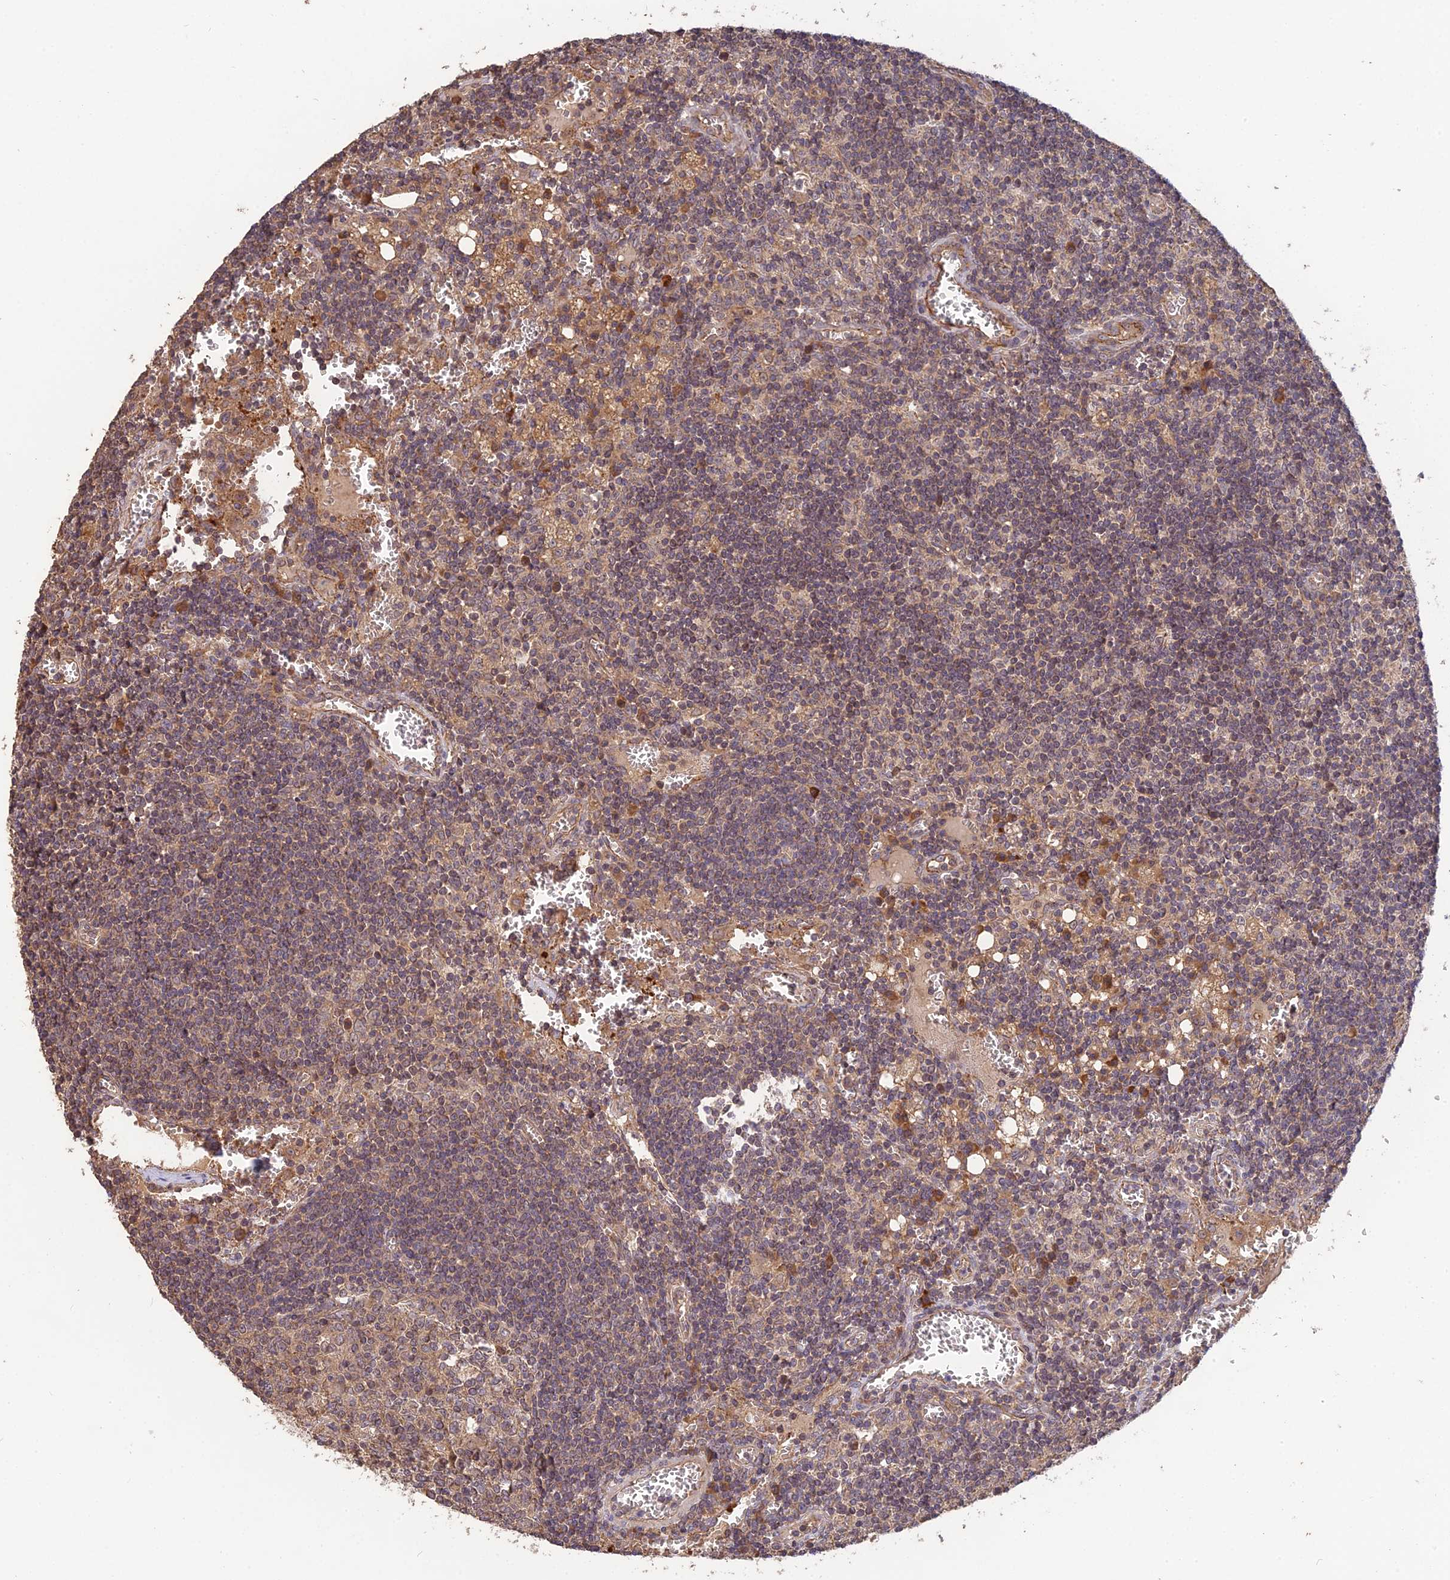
{"staining": {"intensity": "weak", "quantity": "25%-75%", "location": "cytoplasmic/membranous"}, "tissue": "lymph node", "cell_type": "Germinal center cells", "image_type": "normal", "snomed": [{"axis": "morphology", "description": "Normal tissue, NOS"}, {"axis": "topography", "description": "Lymph node"}], "caption": "Immunohistochemistry (IHC) micrograph of benign lymph node stained for a protein (brown), which shows low levels of weak cytoplasmic/membranous staining in approximately 25%-75% of germinal center cells.", "gene": "ARHGAP40", "patient": {"sex": "female", "age": 73}}